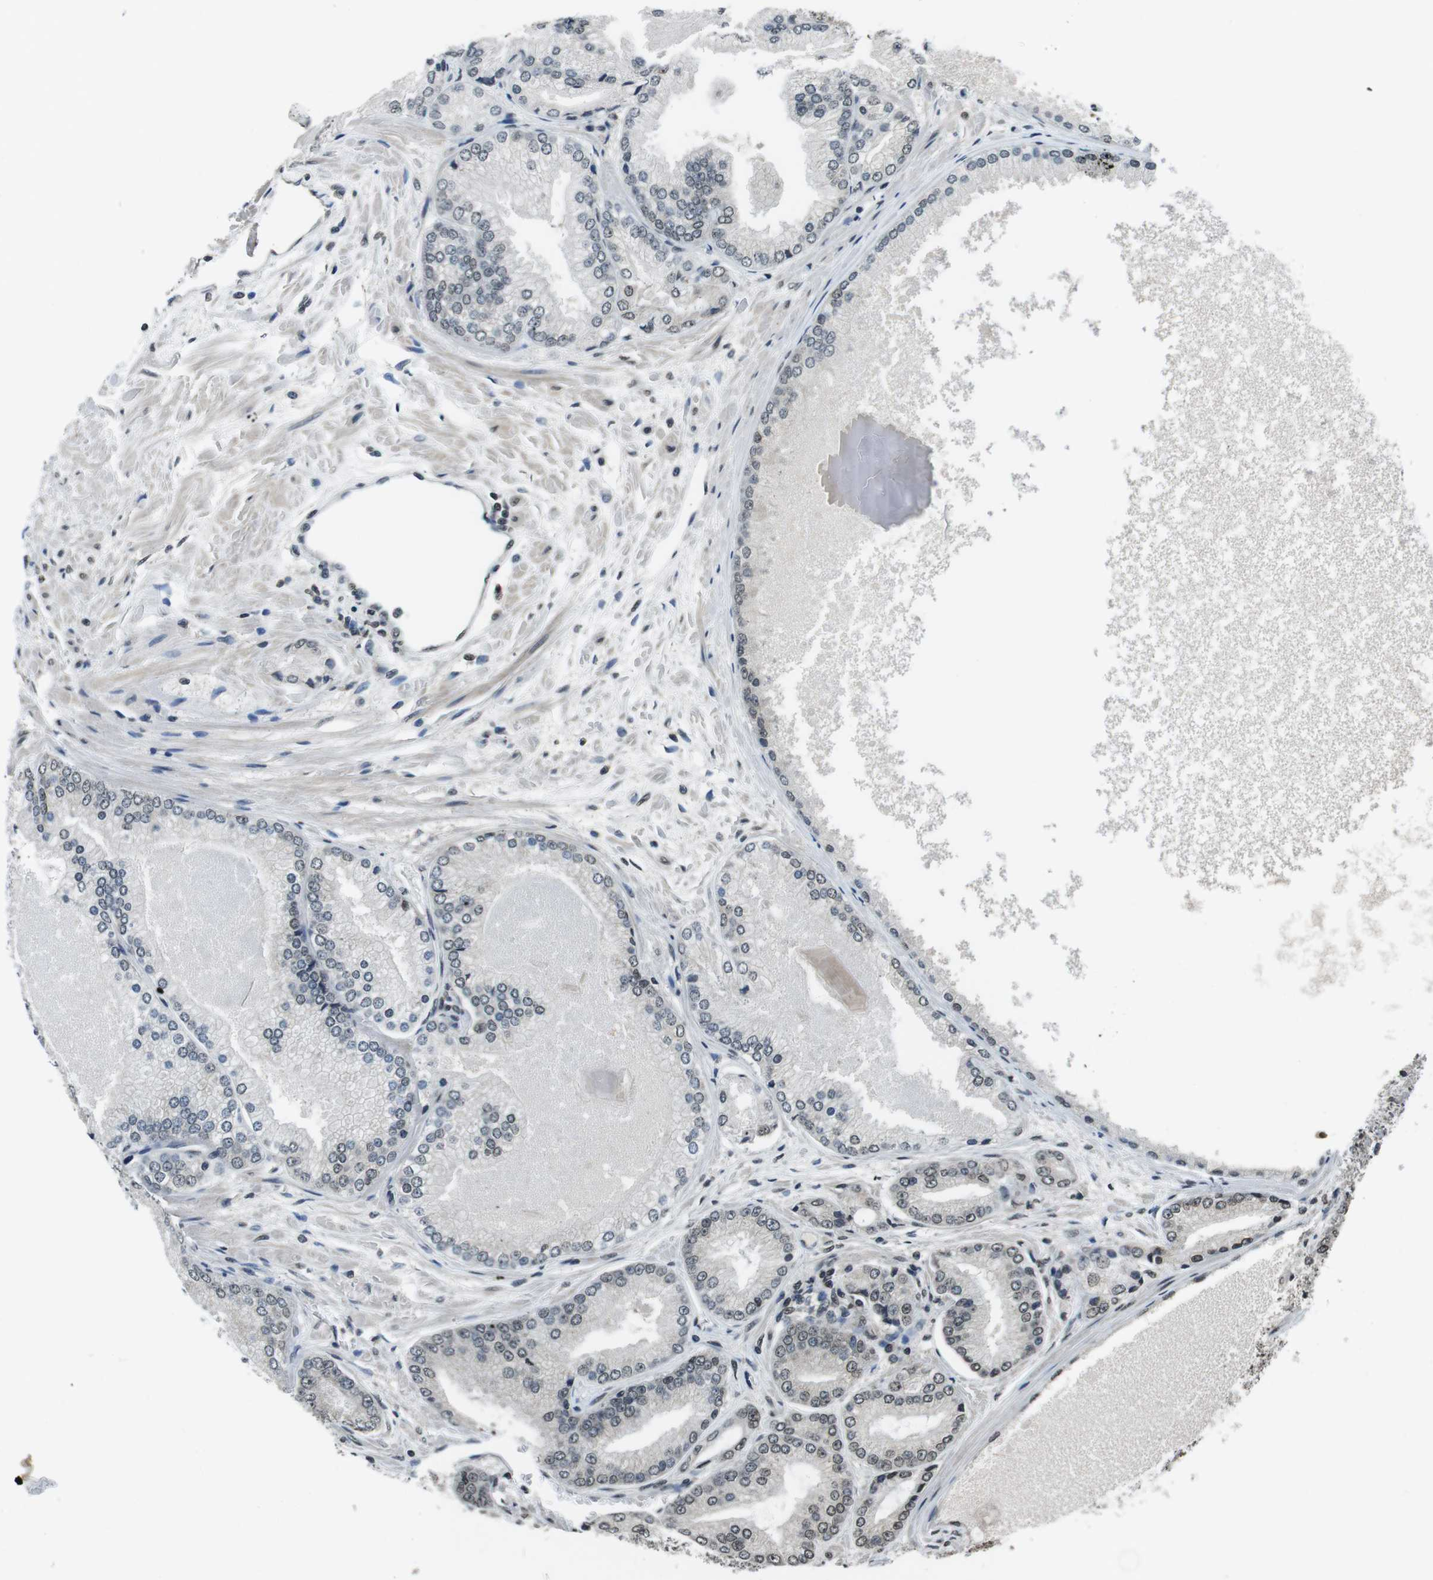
{"staining": {"intensity": "moderate", "quantity": "25%-75%", "location": "nuclear"}, "tissue": "prostate cancer", "cell_type": "Tumor cells", "image_type": "cancer", "snomed": [{"axis": "morphology", "description": "Adenocarcinoma, High grade"}, {"axis": "topography", "description": "Prostate"}], "caption": "DAB (3,3'-diaminobenzidine) immunohistochemical staining of human prostate adenocarcinoma (high-grade) displays moderate nuclear protein staining in about 25%-75% of tumor cells. The staining was performed using DAB to visualize the protein expression in brown, while the nuclei were stained in blue with hematoxylin (Magnification: 20x).", "gene": "MAF", "patient": {"sex": "male", "age": 59}}